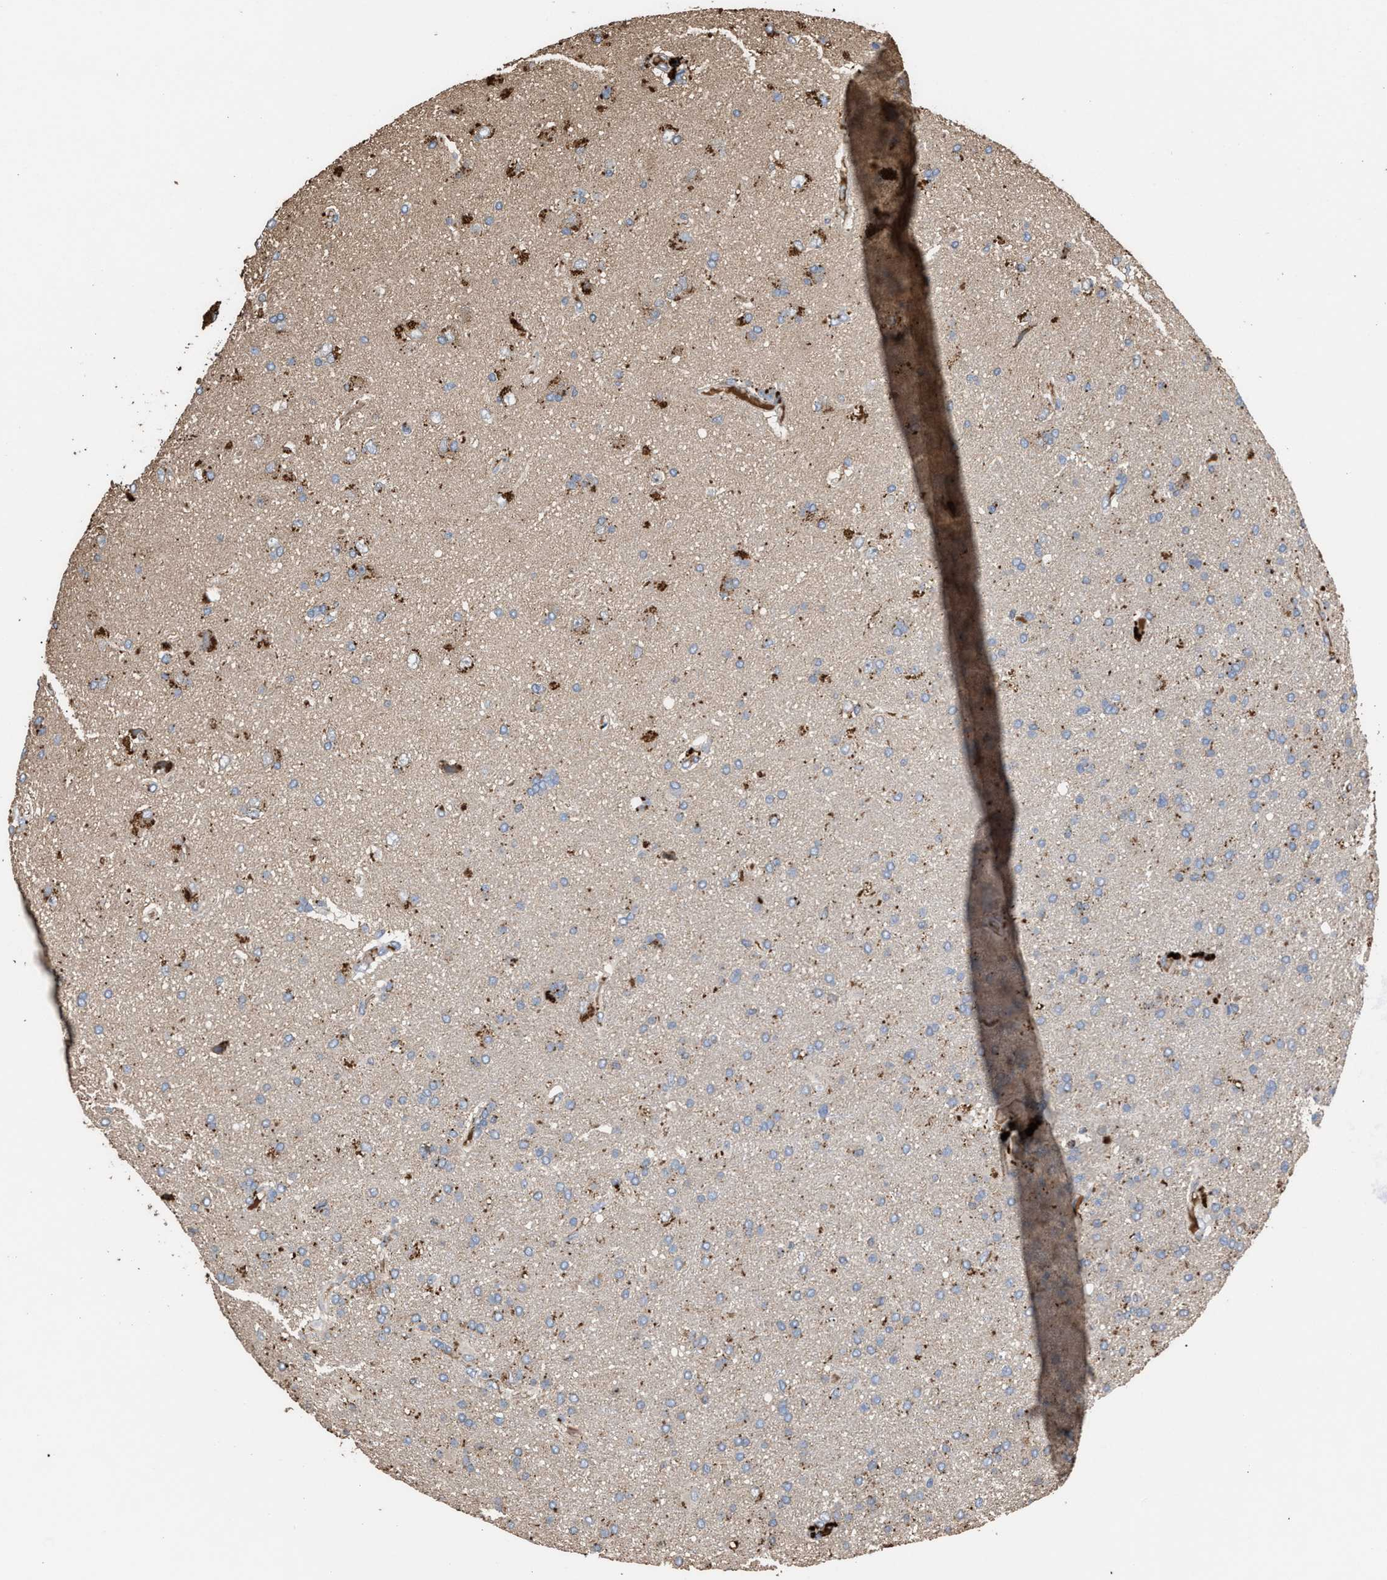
{"staining": {"intensity": "negative", "quantity": "none", "location": "none"}, "tissue": "glioma", "cell_type": "Tumor cells", "image_type": "cancer", "snomed": [{"axis": "morphology", "description": "Glioma, malignant, High grade"}, {"axis": "topography", "description": "Brain"}], "caption": "Tumor cells show no significant protein expression in malignant glioma (high-grade). The staining was performed using DAB to visualize the protein expression in brown, while the nuclei were stained in blue with hematoxylin (Magnification: 20x).", "gene": "ELMO3", "patient": {"sex": "male", "age": 72}}